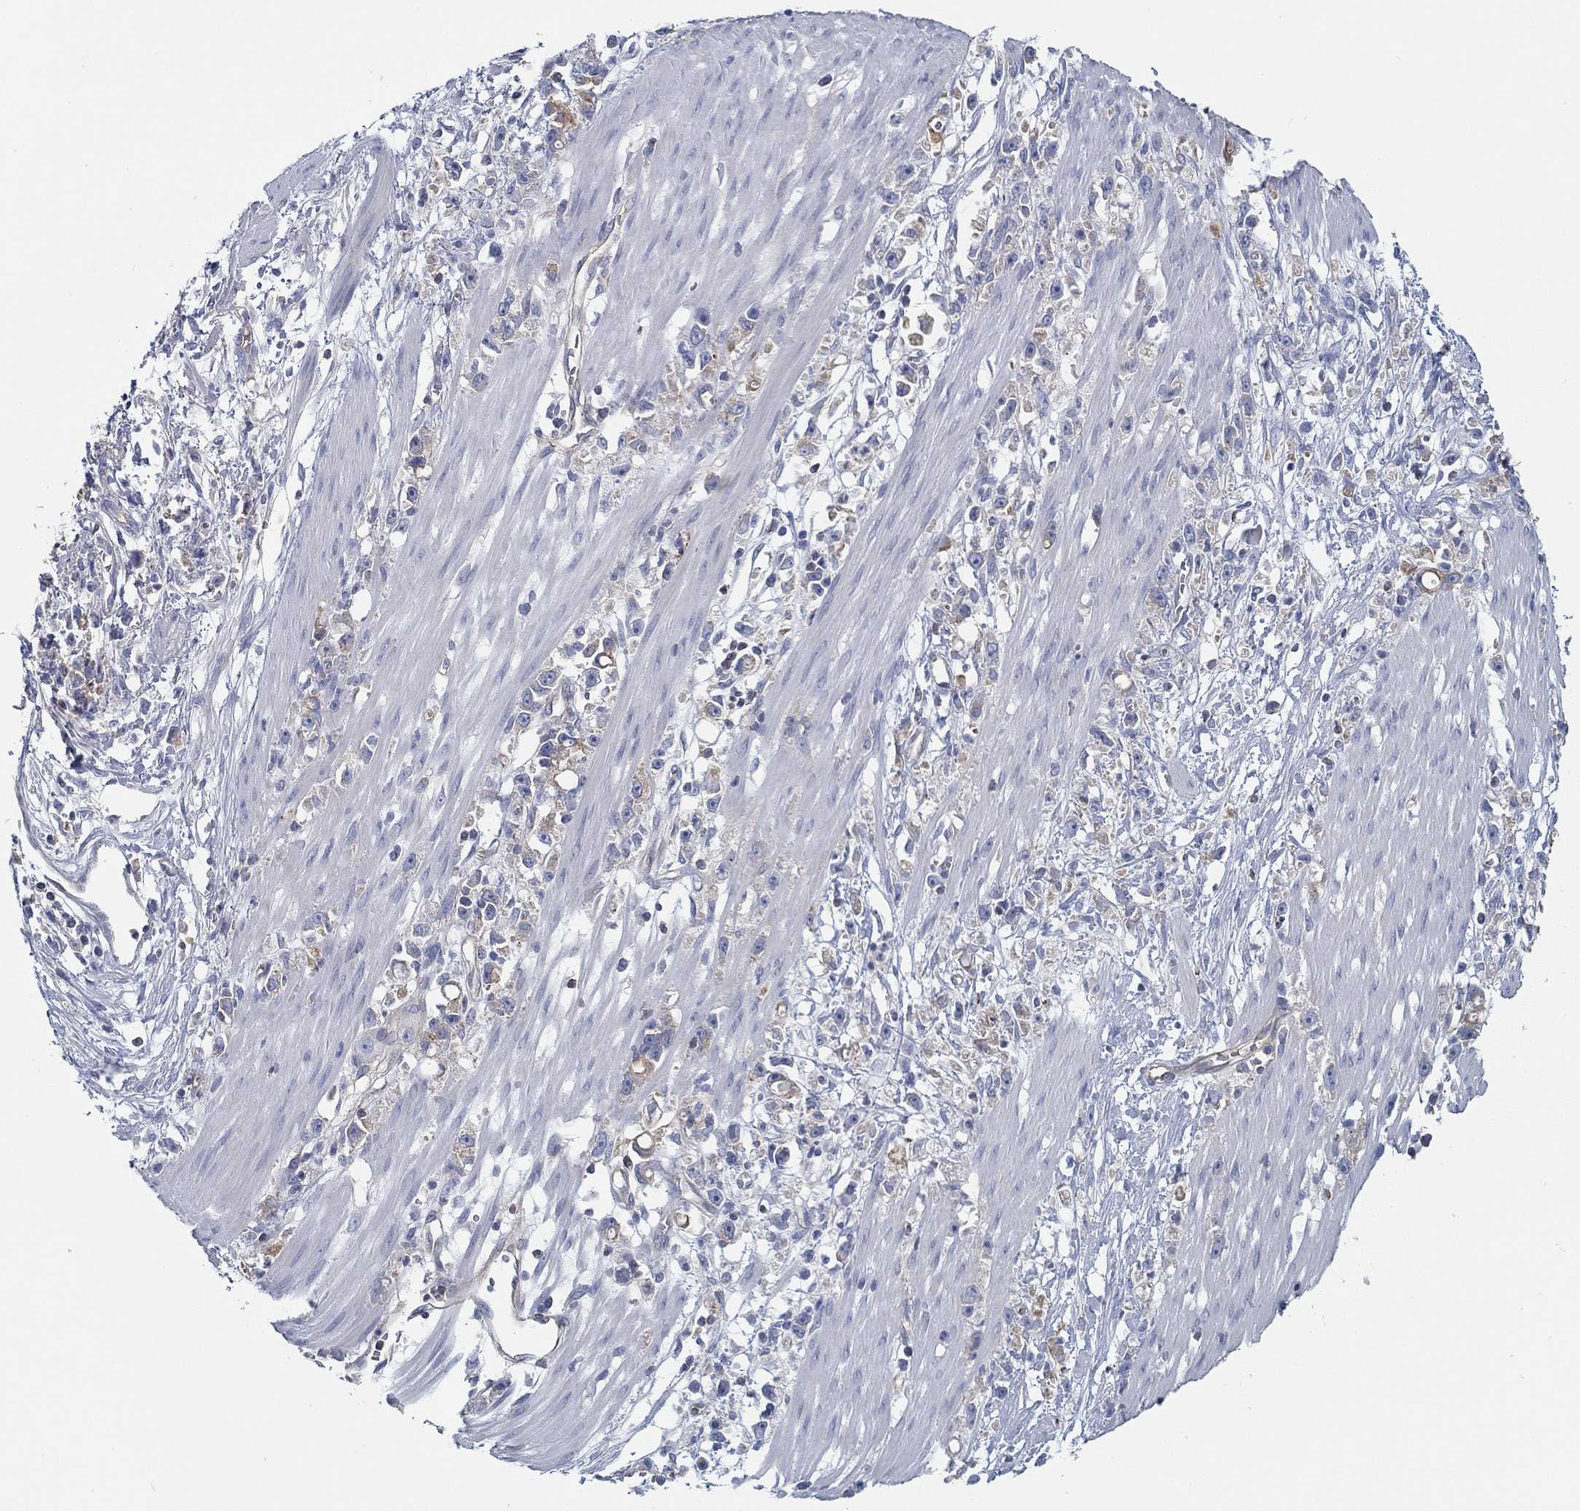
{"staining": {"intensity": "weak", "quantity": "<25%", "location": "cytoplasmic/membranous"}, "tissue": "stomach cancer", "cell_type": "Tumor cells", "image_type": "cancer", "snomed": [{"axis": "morphology", "description": "Adenocarcinoma, NOS"}, {"axis": "topography", "description": "Stomach"}], "caption": "Immunohistochemistry (IHC) photomicrograph of stomach cancer (adenocarcinoma) stained for a protein (brown), which shows no staining in tumor cells. (Stains: DAB immunohistochemistry with hematoxylin counter stain, Microscopy: brightfield microscopy at high magnification).", "gene": "BBOF1", "patient": {"sex": "female", "age": 59}}